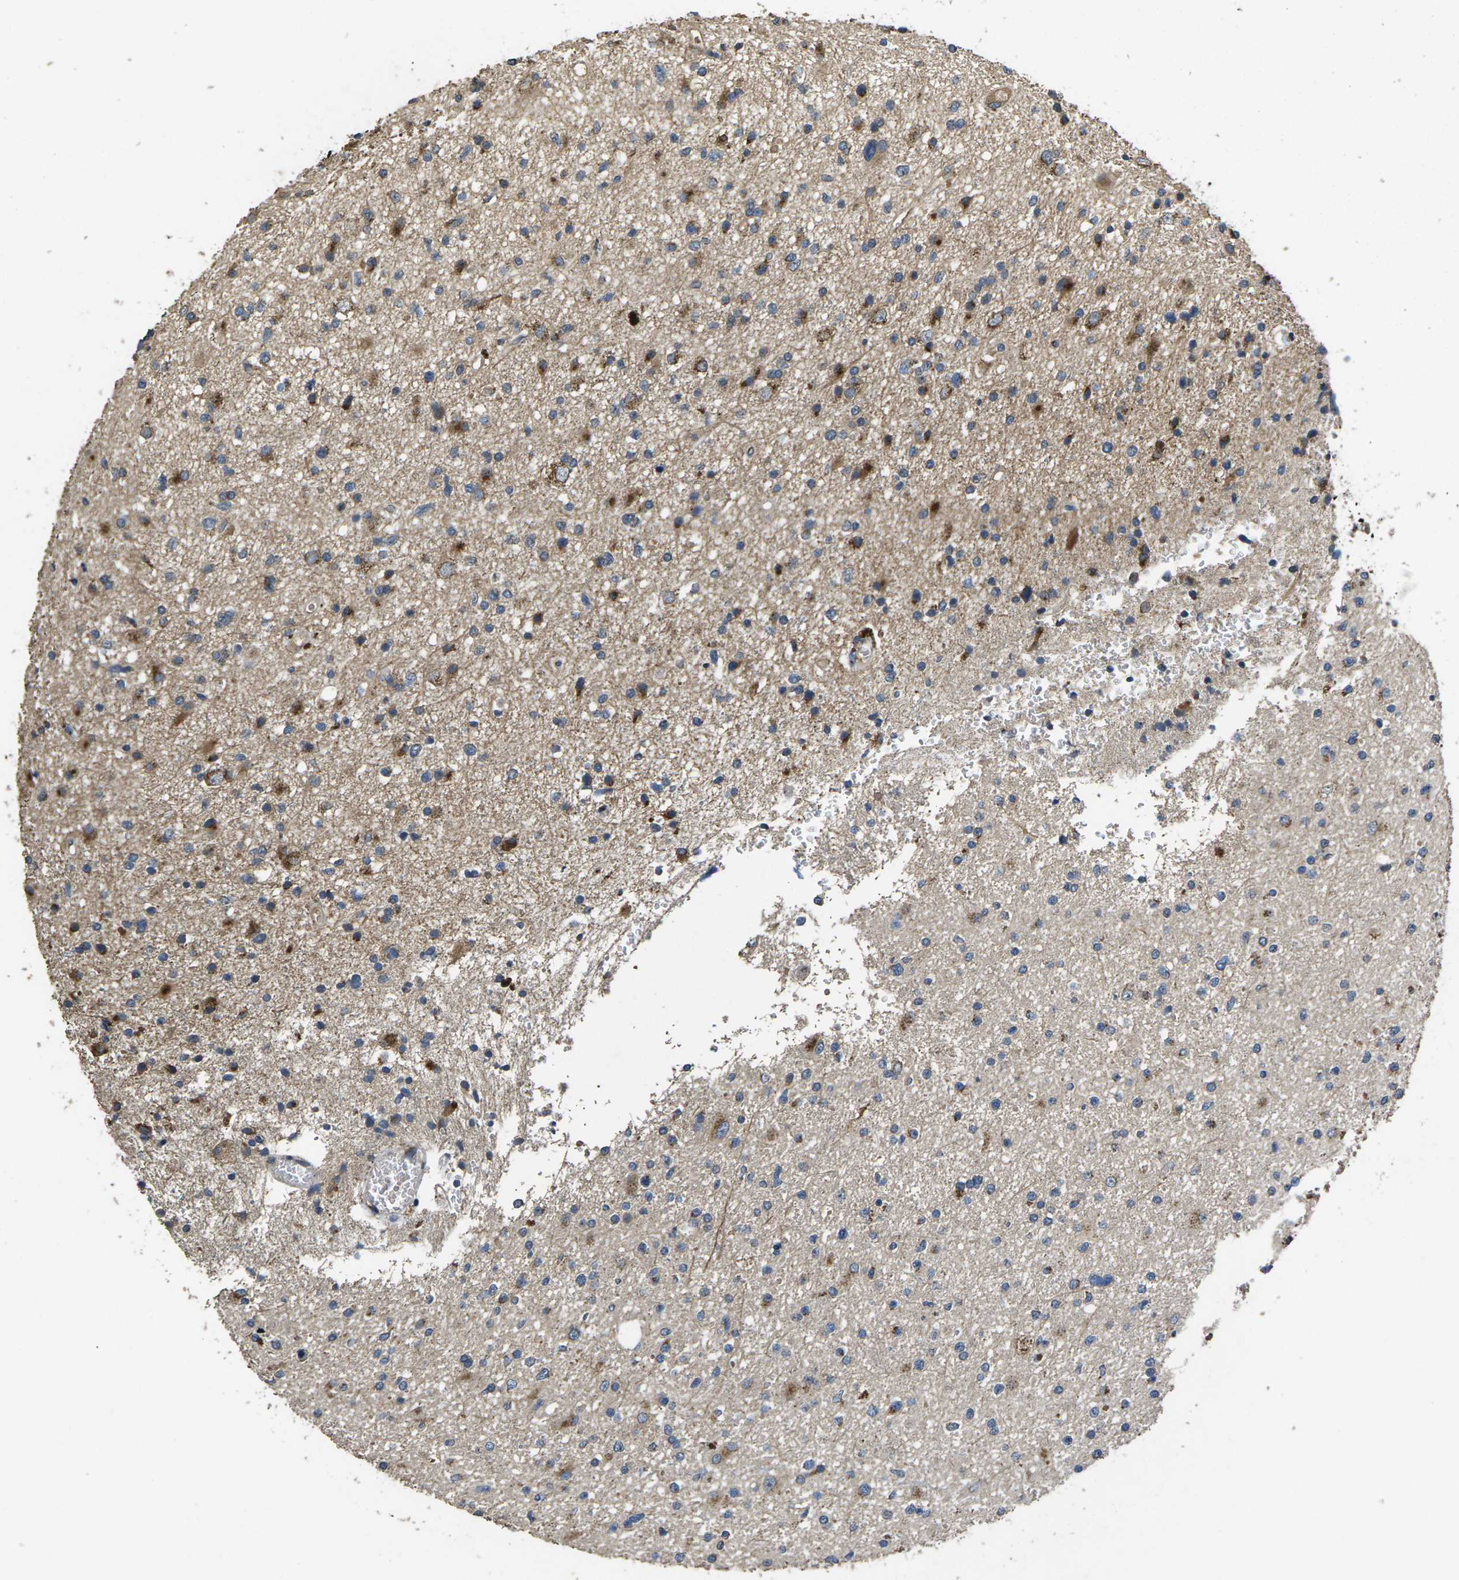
{"staining": {"intensity": "moderate", "quantity": "<25%", "location": "cytoplasmic/membranous"}, "tissue": "glioma", "cell_type": "Tumor cells", "image_type": "cancer", "snomed": [{"axis": "morphology", "description": "Glioma, malignant, High grade"}, {"axis": "topography", "description": "Brain"}], "caption": "This is a micrograph of immunohistochemistry (IHC) staining of glioma, which shows moderate staining in the cytoplasmic/membranous of tumor cells.", "gene": "B4GAT1", "patient": {"sex": "male", "age": 33}}